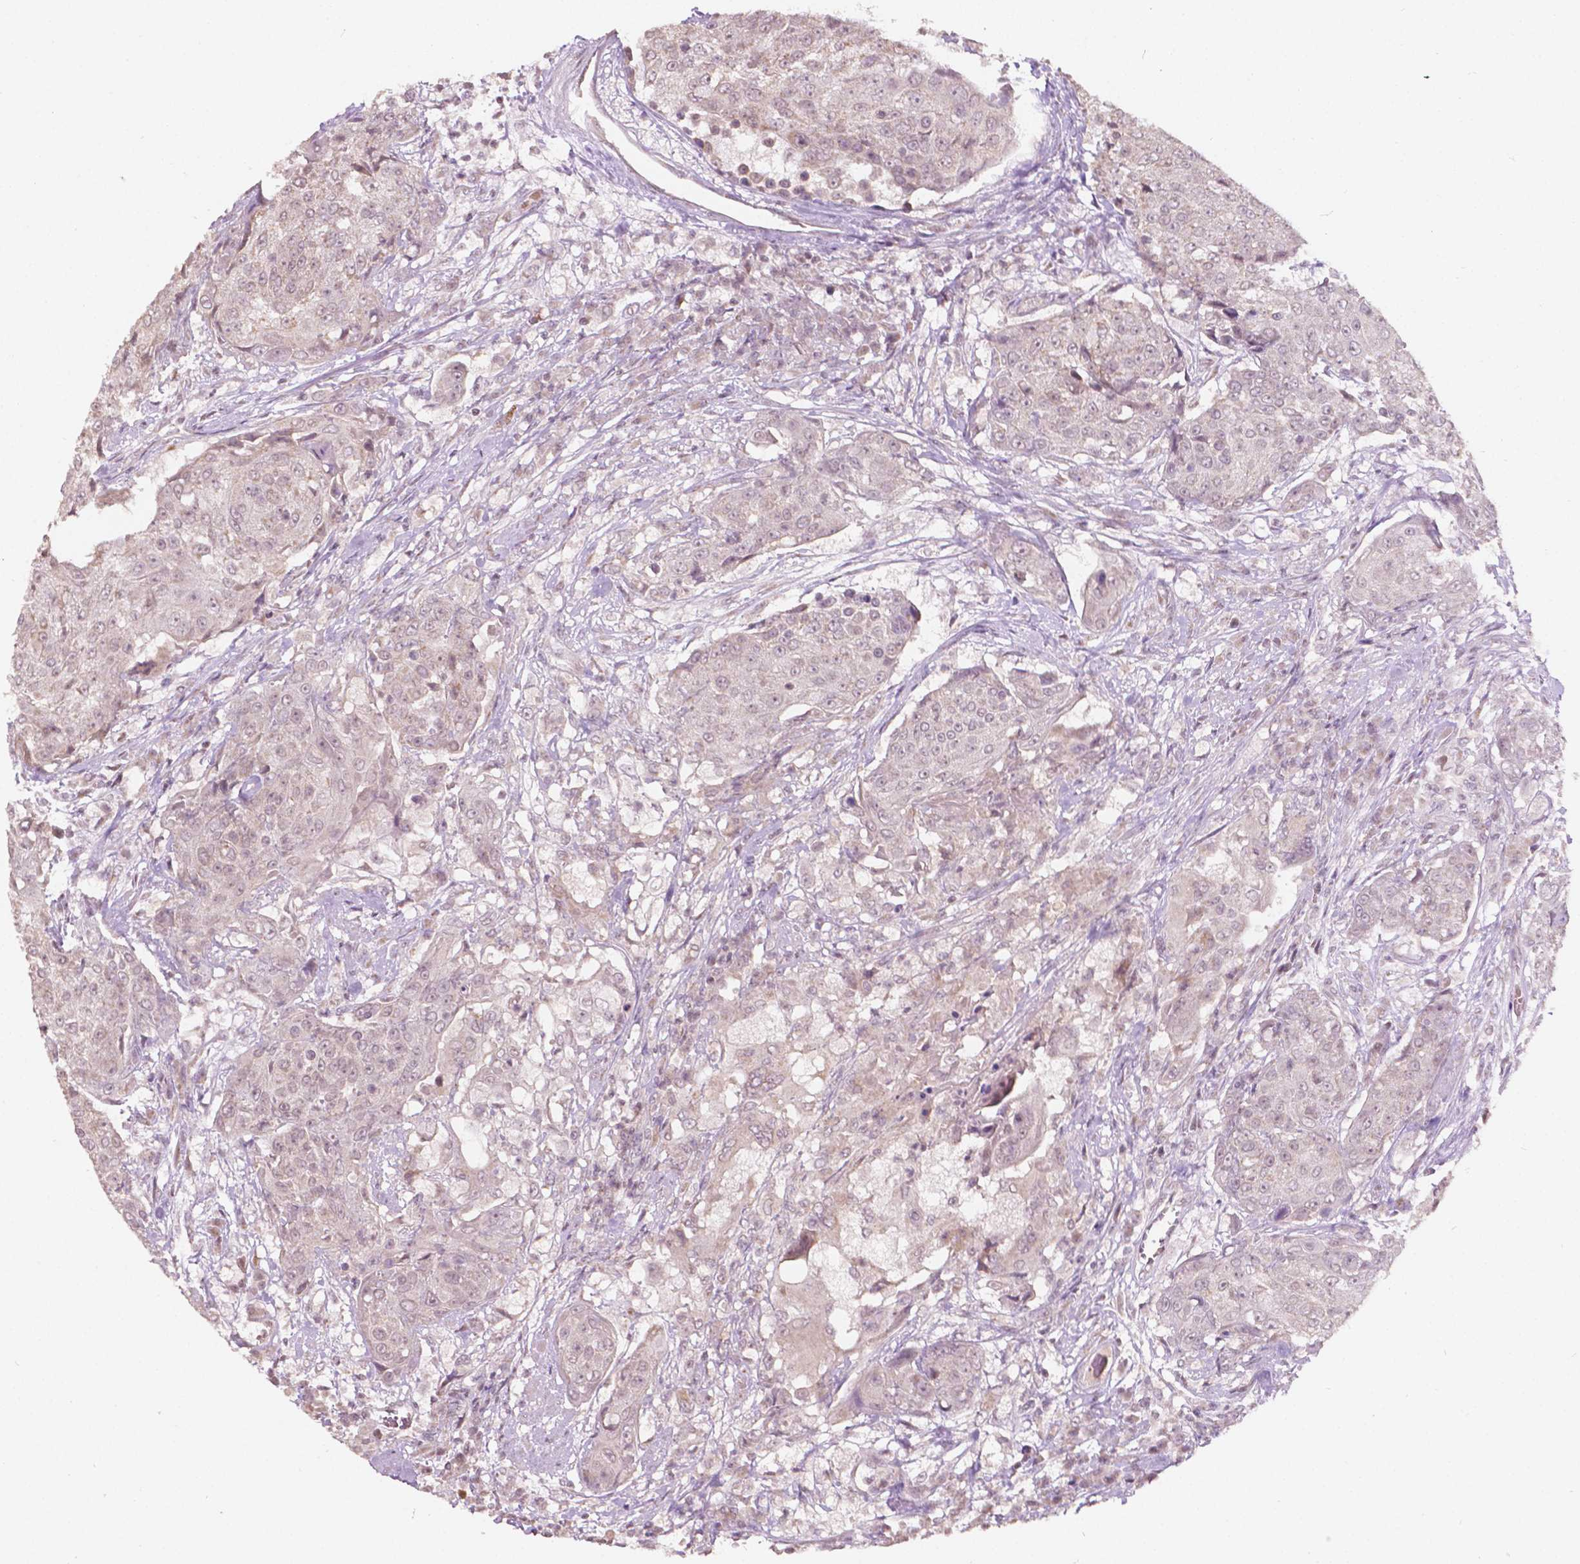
{"staining": {"intensity": "negative", "quantity": "none", "location": "none"}, "tissue": "urothelial cancer", "cell_type": "Tumor cells", "image_type": "cancer", "snomed": [{"axis": "morphology", "description": "Urothelial carcinoma, High grade"}, {"axis": "topography", "description": "Urinary bladder"}], "caption": "The immunohistochemistry (IHC) histopathology image has no significant expression in tumor cells of urothelial cancer tissue.", "gene": "NOS1AP", "patient": {"sex": "female", "age": 63}}